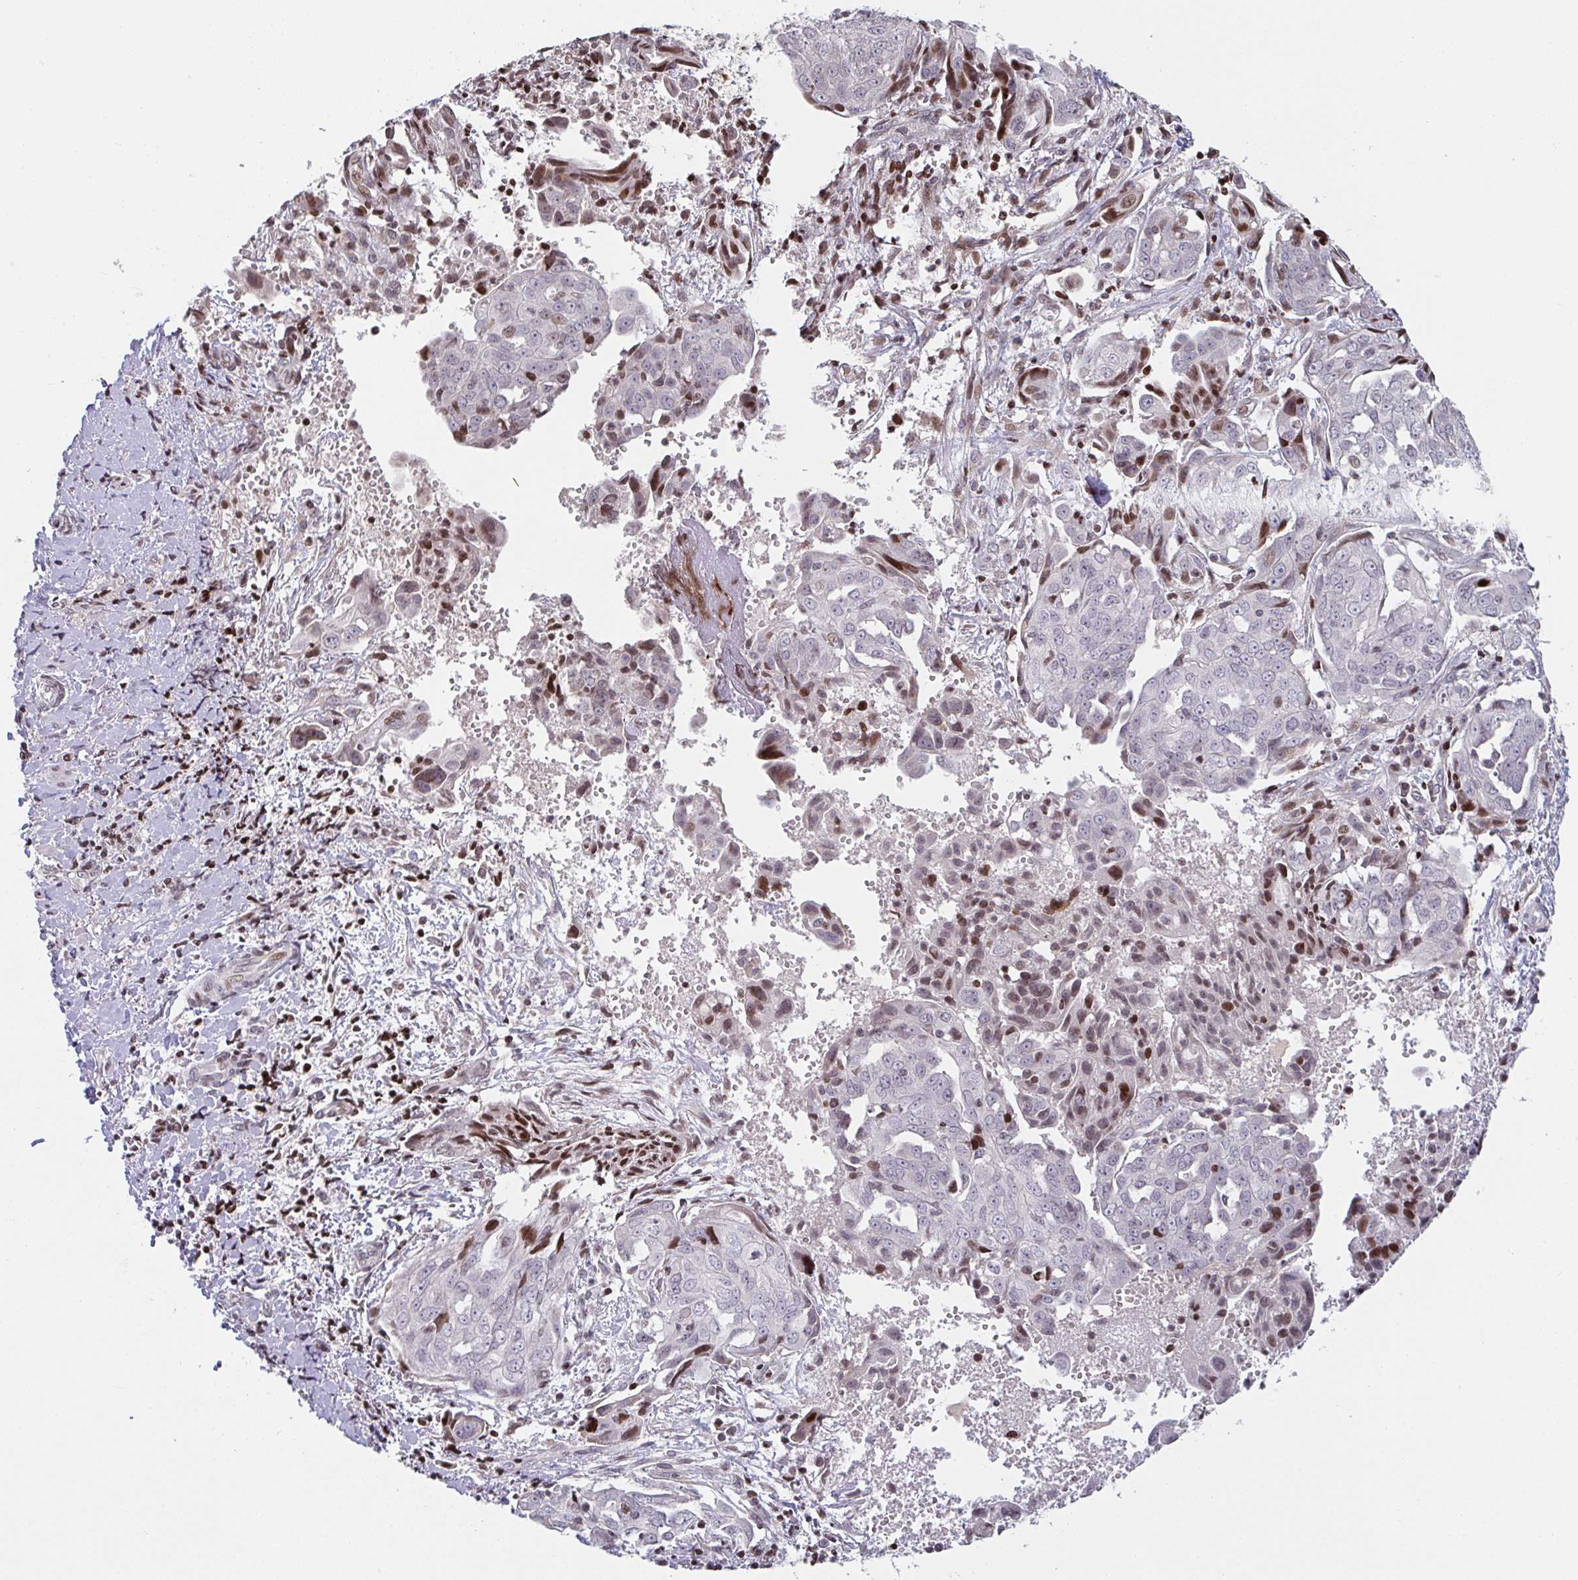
{"staining": {"intensity": "moderate", "quantity": "<25%", "location": "nuclear"}, "tissue": "ovarian cancer", "cell_type": "Tumor cells", "image_type": "cancer", "snomed": [{"axis": "morphology", "description": "Carcinoma, endometroid"}, {"axis": "topography", "description": "Ovary"}], "caption": "Human ovarian endometroid carcinoma stained with a protein marker demonstrates moderate staining in tumor cells.", "gene": "PCDHB8", "patient": {"sex": "female", "age": 70}}